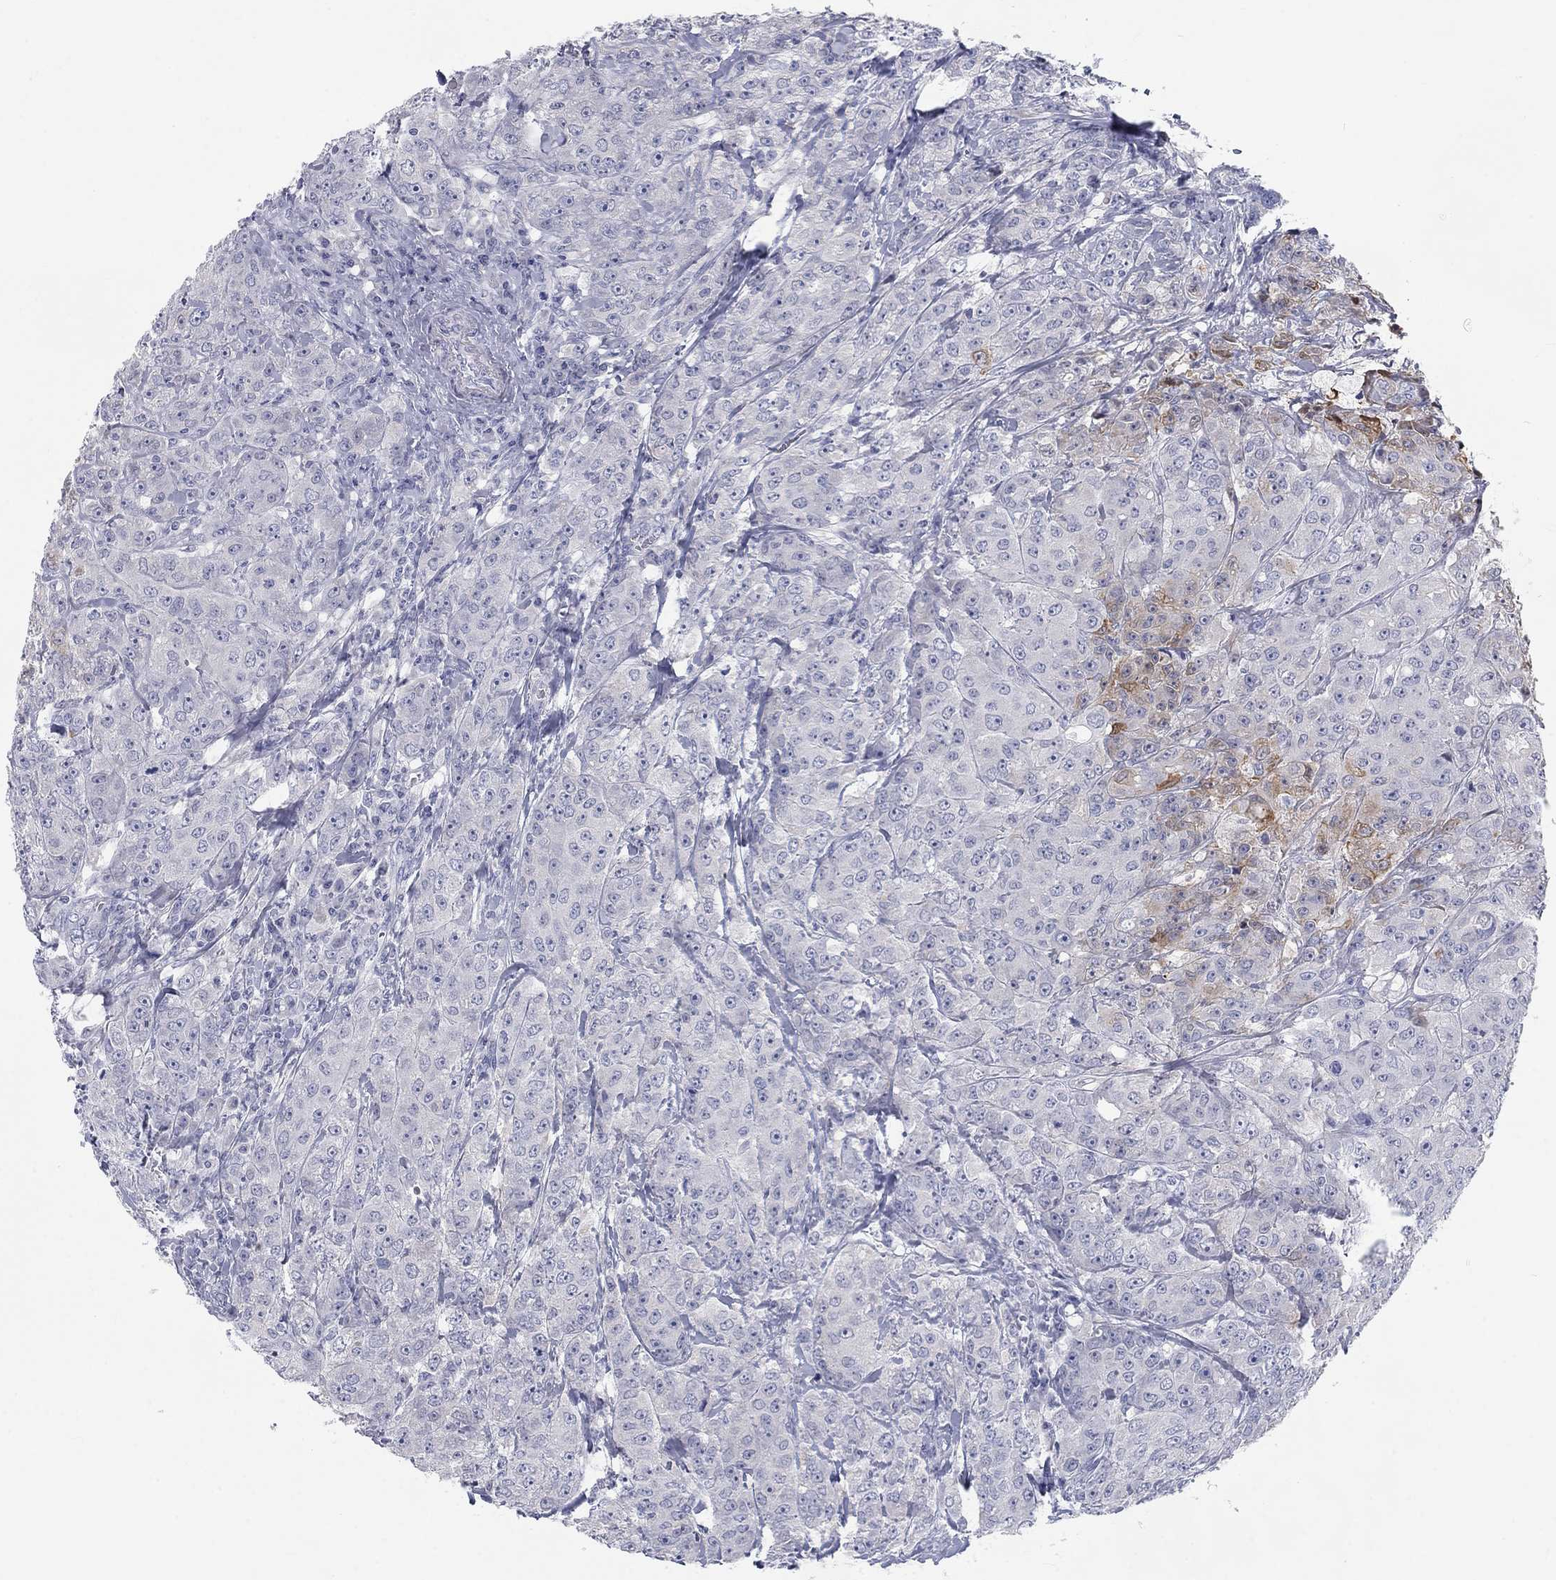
{"staining": {"intensity": "moderate", "quantity": "<25%", "location": "cytoplasmic/membranous"}, "tissue": "breast cancer", "cell_type": "Tumor cells", "image_type": "cancer", "snomed": [{"axis": "morphology", "description": "Duct carcinoma"}, {"axis": "topography", "description": "Breast"}], "caption": "Brown immunohistochemical staining in human breast cancer reveals moderate cytoplasmic/membranous staining in approximately <25% of tumor cells.", "gene": "CALB1", "patient": {"sex": "female", "age": 43}}